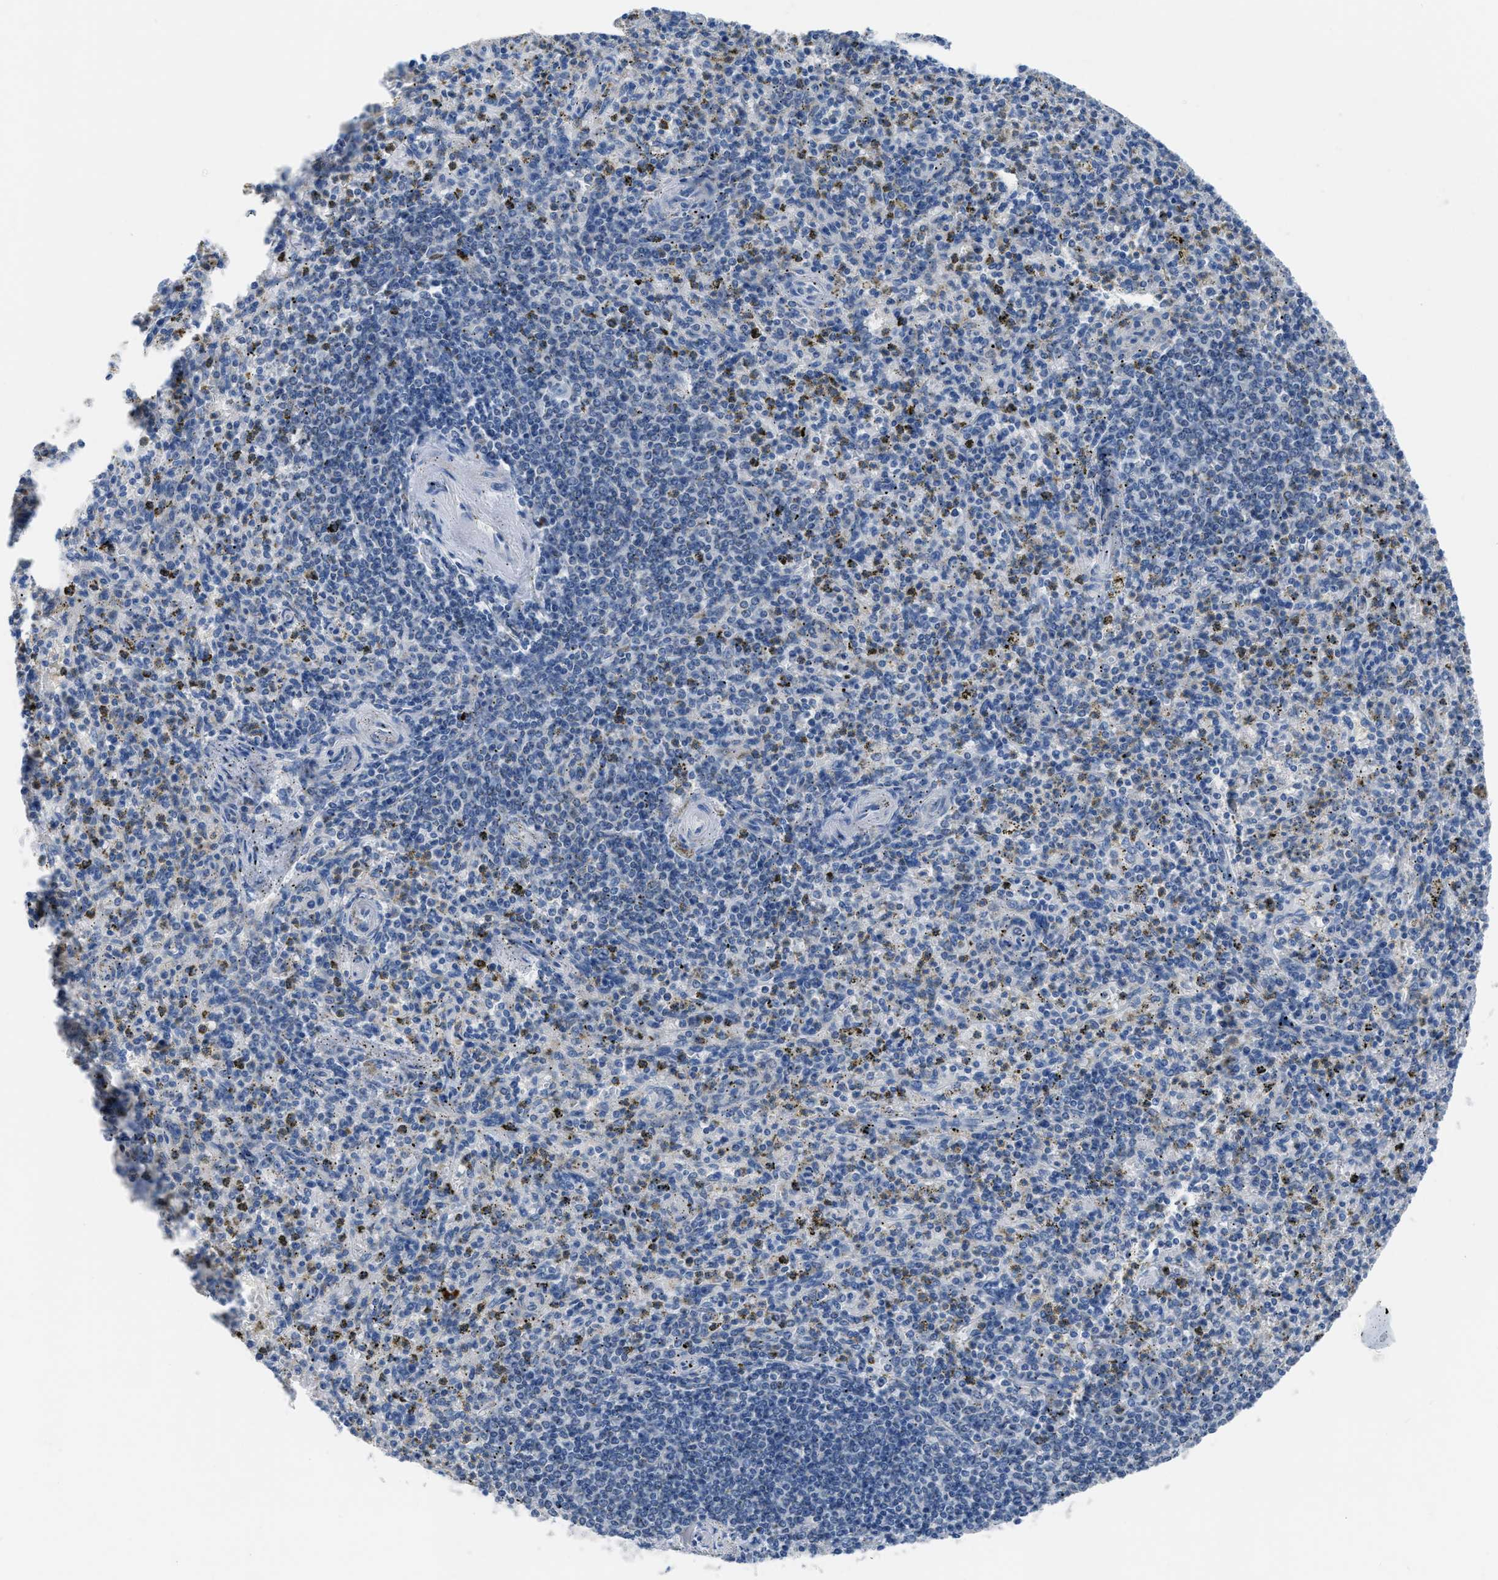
{"staining": {"intensity": "negative", "quantity": "none", "location": "none"}, "tissue": "spleen", "cell_type": "Cells in red pulp", "image_type": "normal", "snomed": [{"axis": "morphology", "description": "Normal tissue, NOS"}, {"axis": "topography", "description": "Spleen"}], "caption": "This is an immunohistochemistry (IHC) histopathology image of unremarkable human spleen. There is no staining in cells in red pulp.", "gene": "ETFA", "patient": {"sex": "male", "age": 72}}